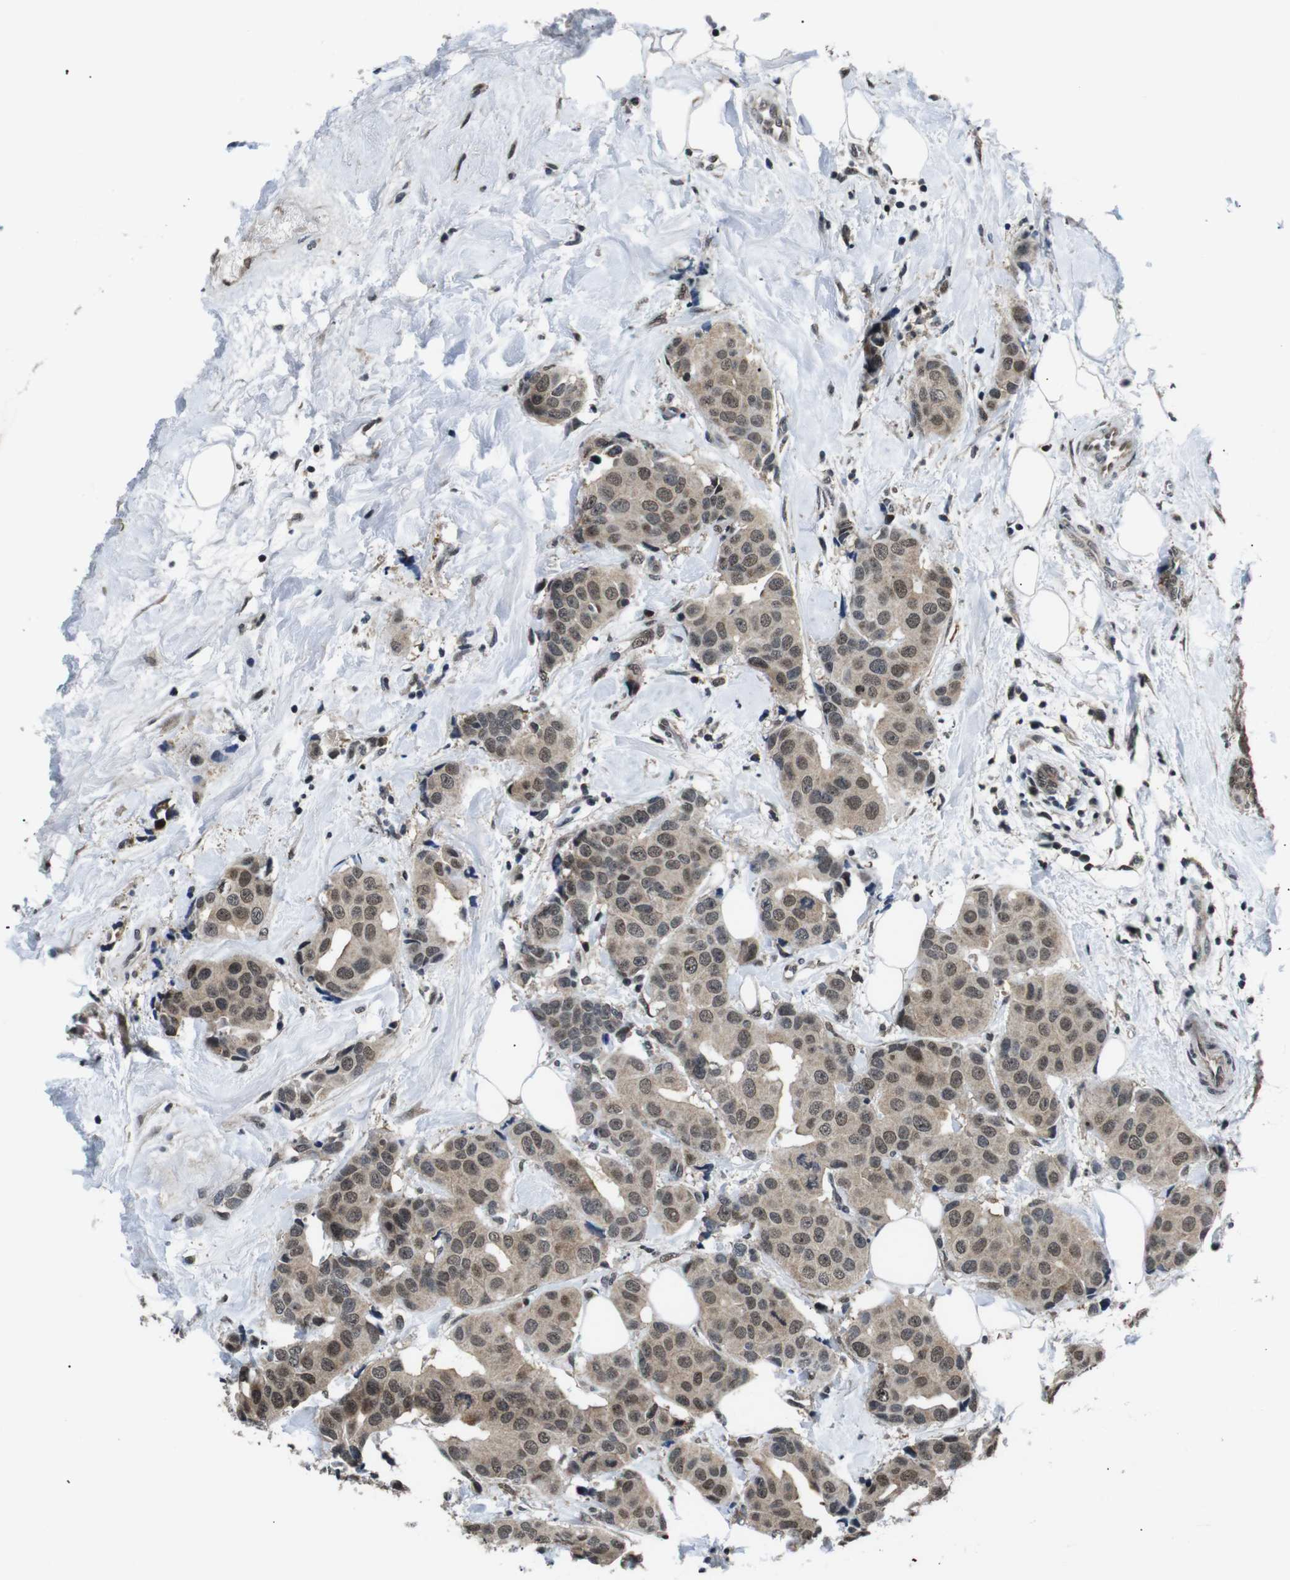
{"staining": {"intensity": "weak", "quantity": ">75%", "location": "cytoplasmic/membranous,nuclear"}, "tissue": "breast cancer", "cell_type": "Tumor cells", "image_type": "cancer", "snomed": [{"axis": "morphology", "description": "Normal tissue, NOS"}, {"axis": "morphology", "description": "Duct carcinoma"}, {"axis": "topography", "description": "Breast"}], "caption": "About >75% of tumor cells in breast cancer (intraductal carcinoma) show weak cytoplasmic/membranous and nuclear protein expression as visualized by brown immunohistochemical staining.", "gene": "SKP1", "patient": {"sex": "female", "age": 39}}